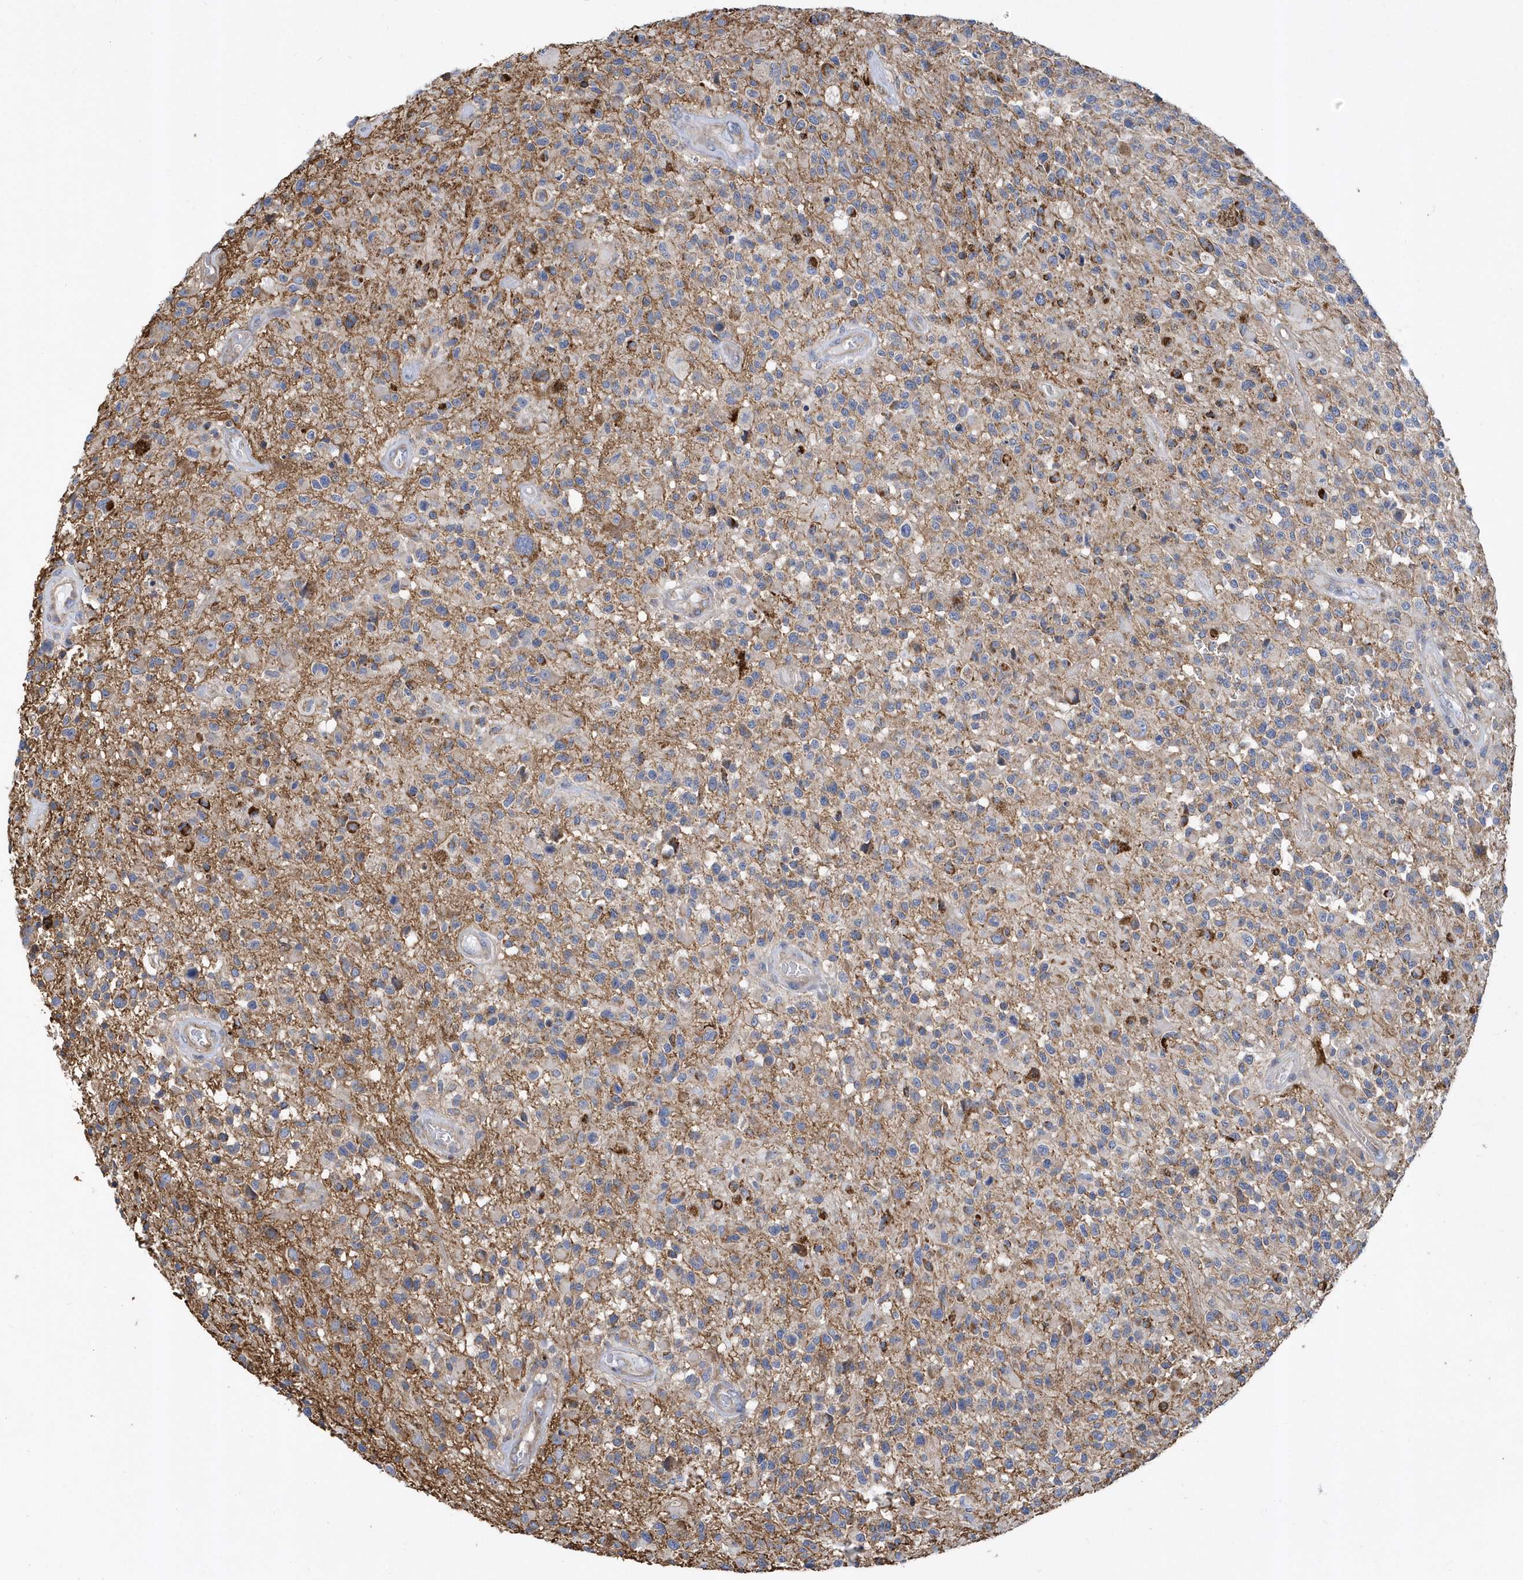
{"staining": {"intensity": "negative", "quantity": "none", "location": "none"}, "tissue": "glioma", "cell_type": "Tumor cells", "image_type": "cancer", "snomed": [{"axis": "morphology", "description": "Glioma, malignant, High grade"}, {"axis": "morphology", "description": "Glioblastoma, NOS"}, {"axis": "topography", "description": "Brain"}], "caption": "An image of glioblastoma stained for a protein shows no brown staining in tumor cells.", "gene": "TRAIP", "patient": {"sex": "male", "age": 60}}